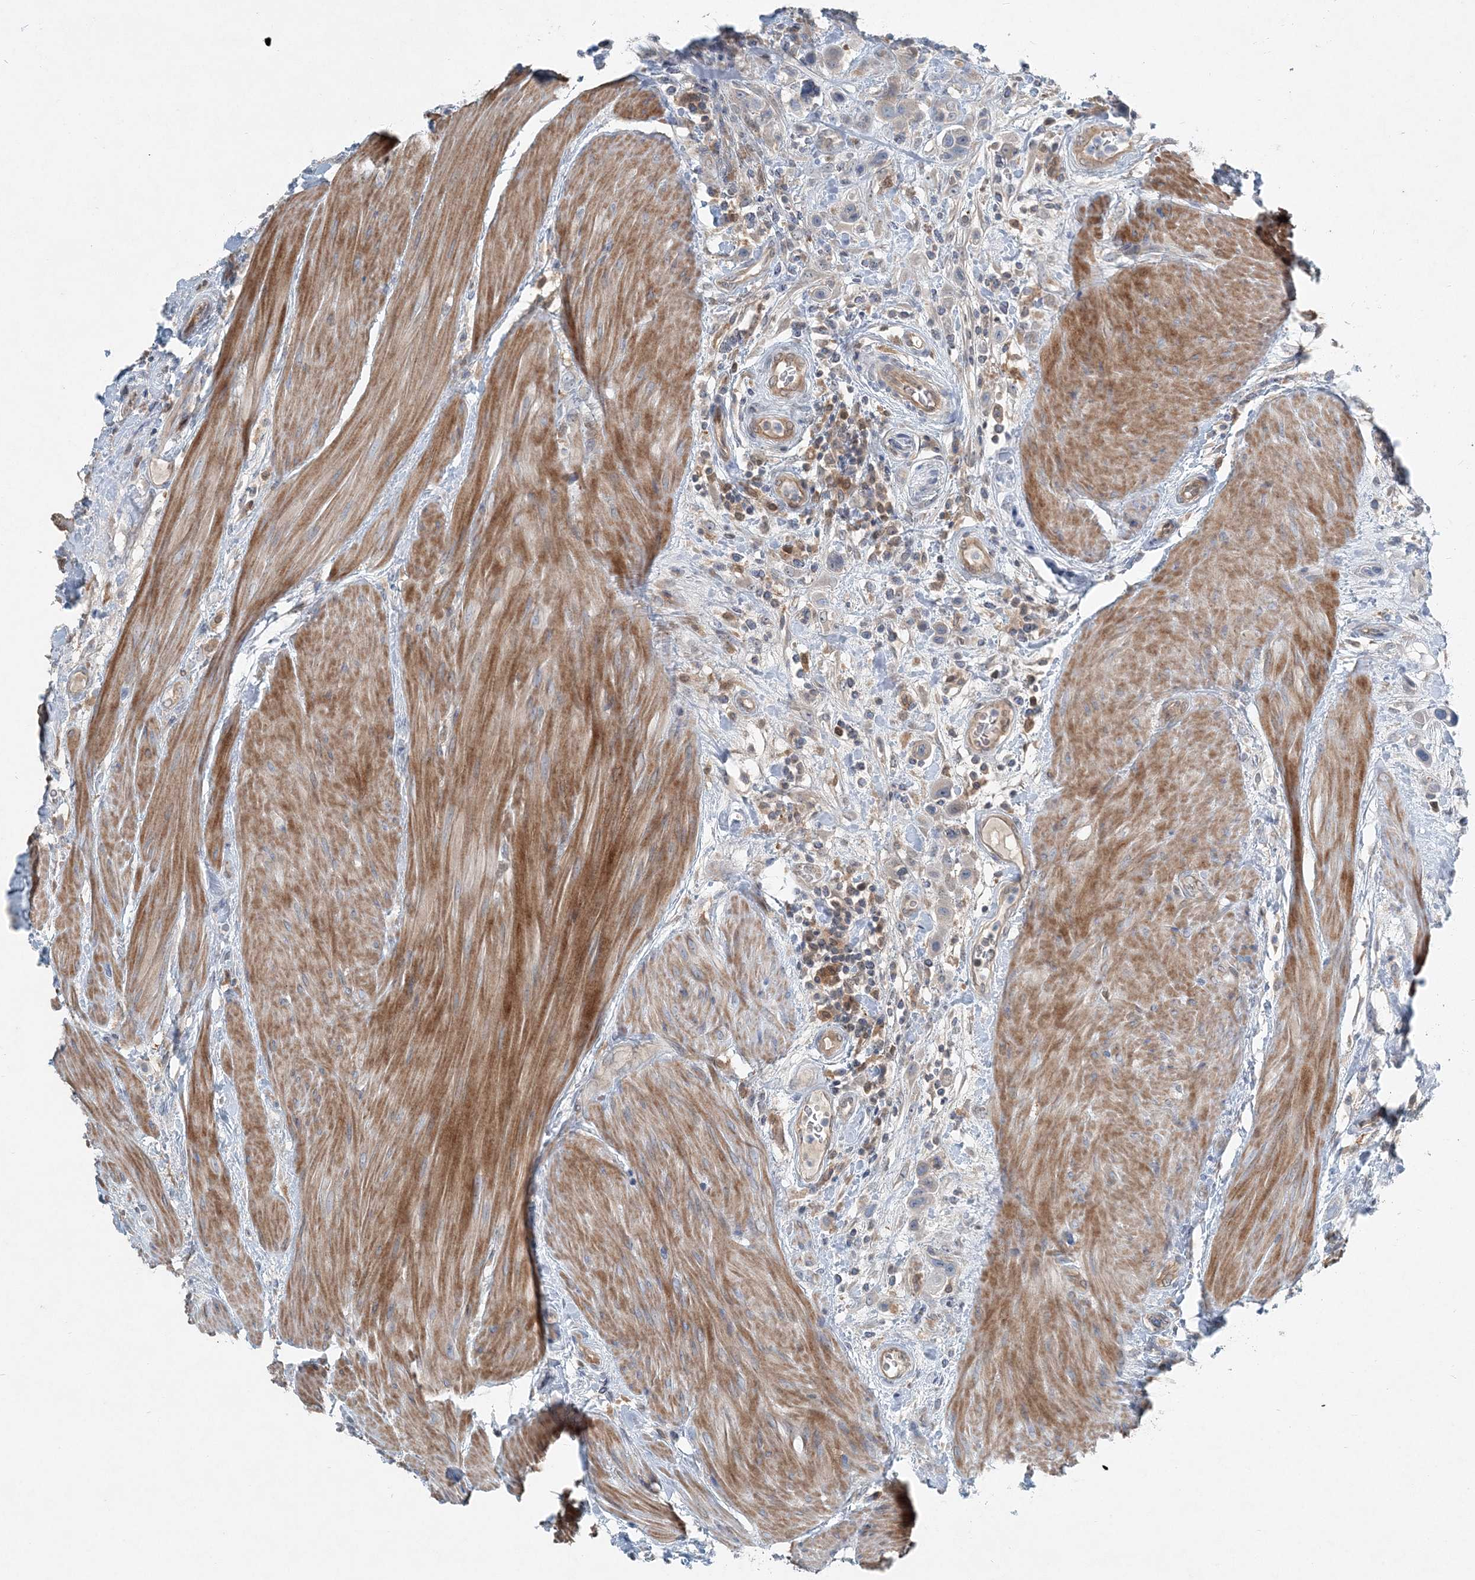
{"staining": {"intensity": "weak", "quantity": "<25%", "location": "cytoplasmic/membranous"}, "tissue": "urothelial cancer", "cell_type": "Tumor cells", "image_type": "cancer", "snomed": [{"axis": "morphology", "description": "Urothelial carcinoma, High grade"}, {"axis": "topography", "description": "Urinary bladder"}], "caption": "A histopathology image of high-grade urothelial carcinoma stained for a protein demonstrates no brown staining in tumor cells.", "gene": "ARMH1", "patient": {"sex": "male", "age": 50}}